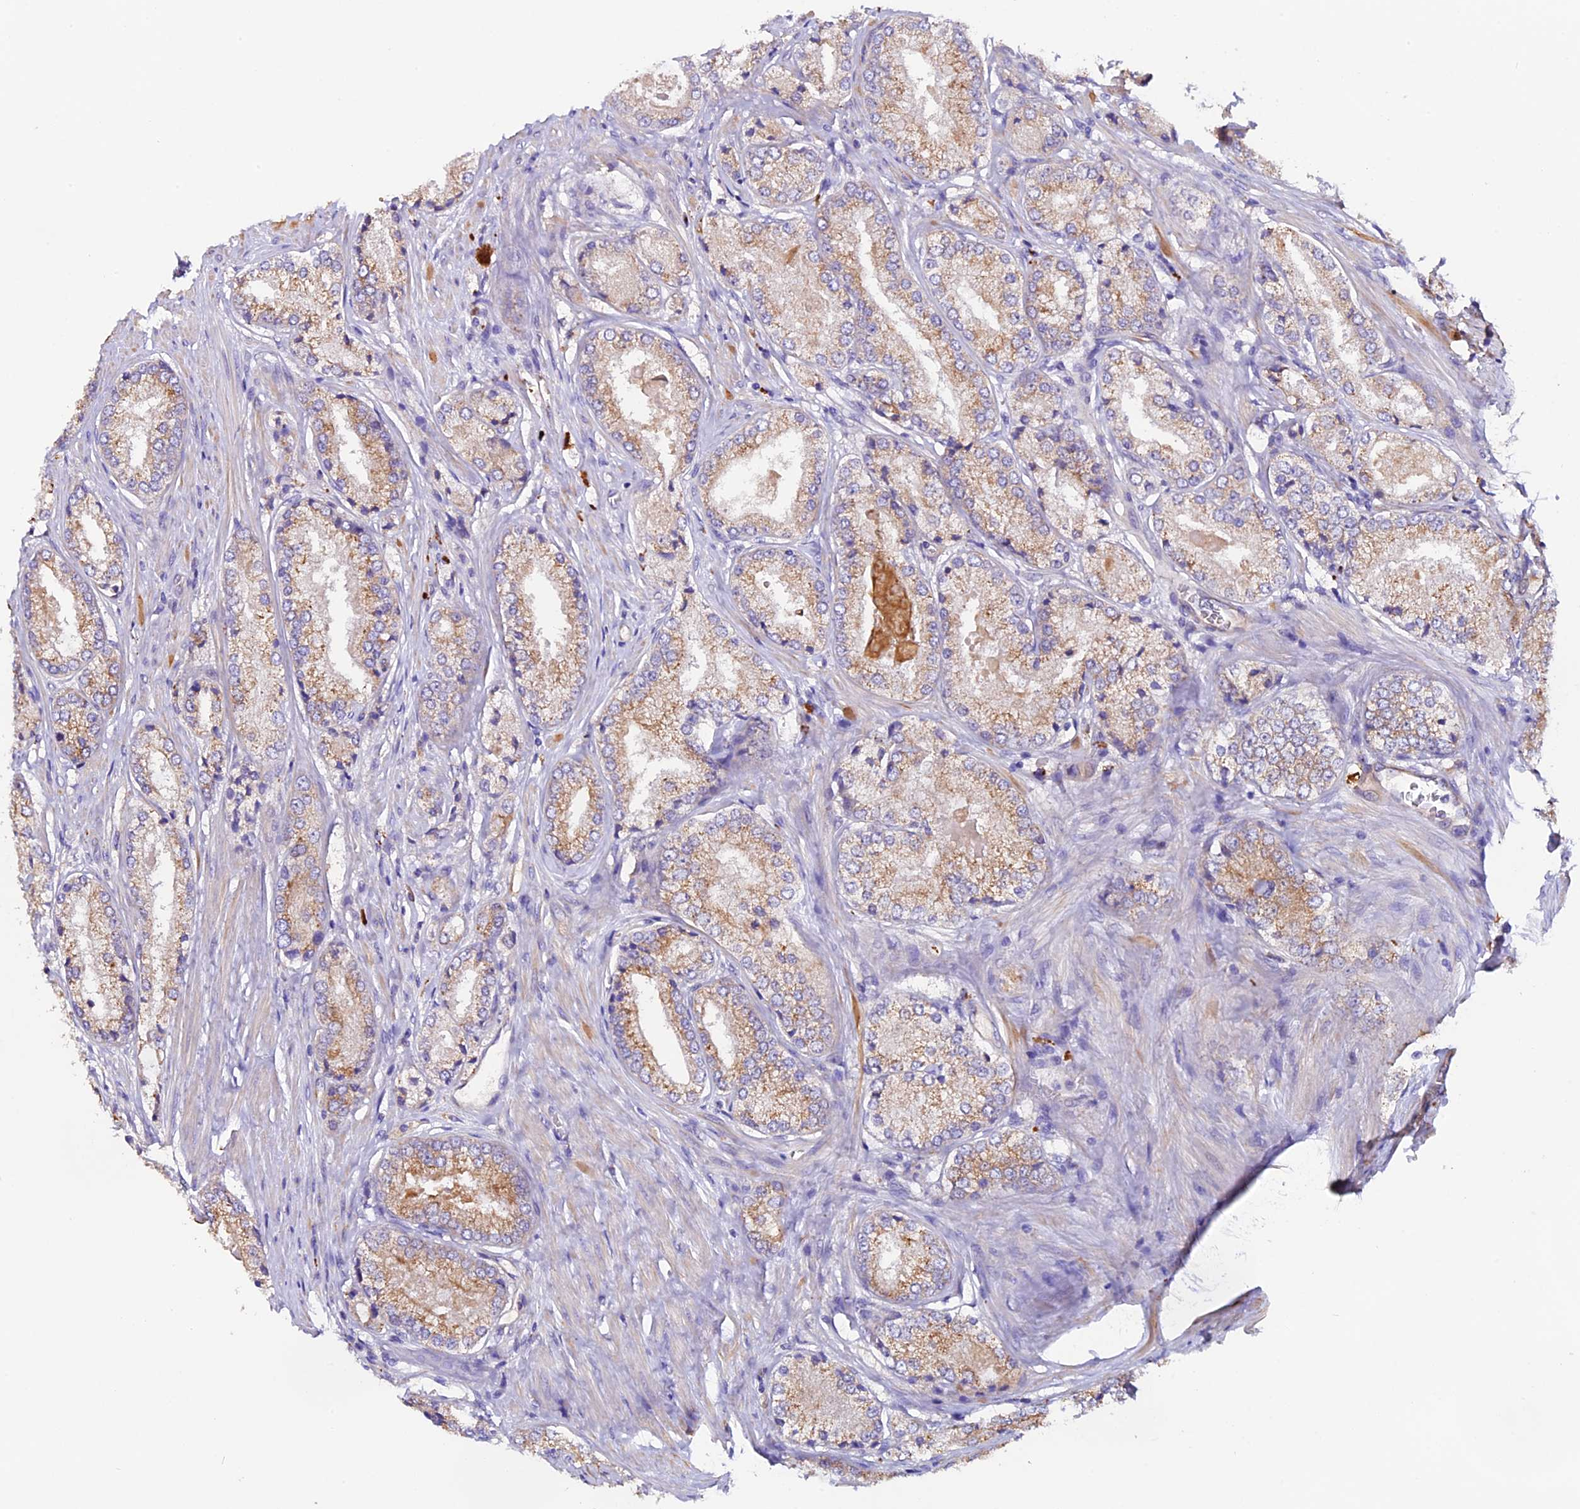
{"staining": {"intensity": "moderate", "quantity": ">75%", "location": "cytoplasmic/membranous"}, "tissue": "prostate cancer", "cell_type": "Tumor cells", "image_type": "cancer", "snomed": [{"axis": "morphology", "description": "Adenocarcinoma, Low grade"}, {"axis": "topography", "description": "Prostate"}], "caption": "IHC of human prostate cancer exhibits medium levels of moderate cytoplasmic/membranous positivity in approximately >75% of tumor cells. The staining is performed using DAB brown chromogen to label protein expression. The nuclei are counter-stained blue using hematoxylin.", "gene": "CLN5", "patient": {"sex": "male", "age": 68}}